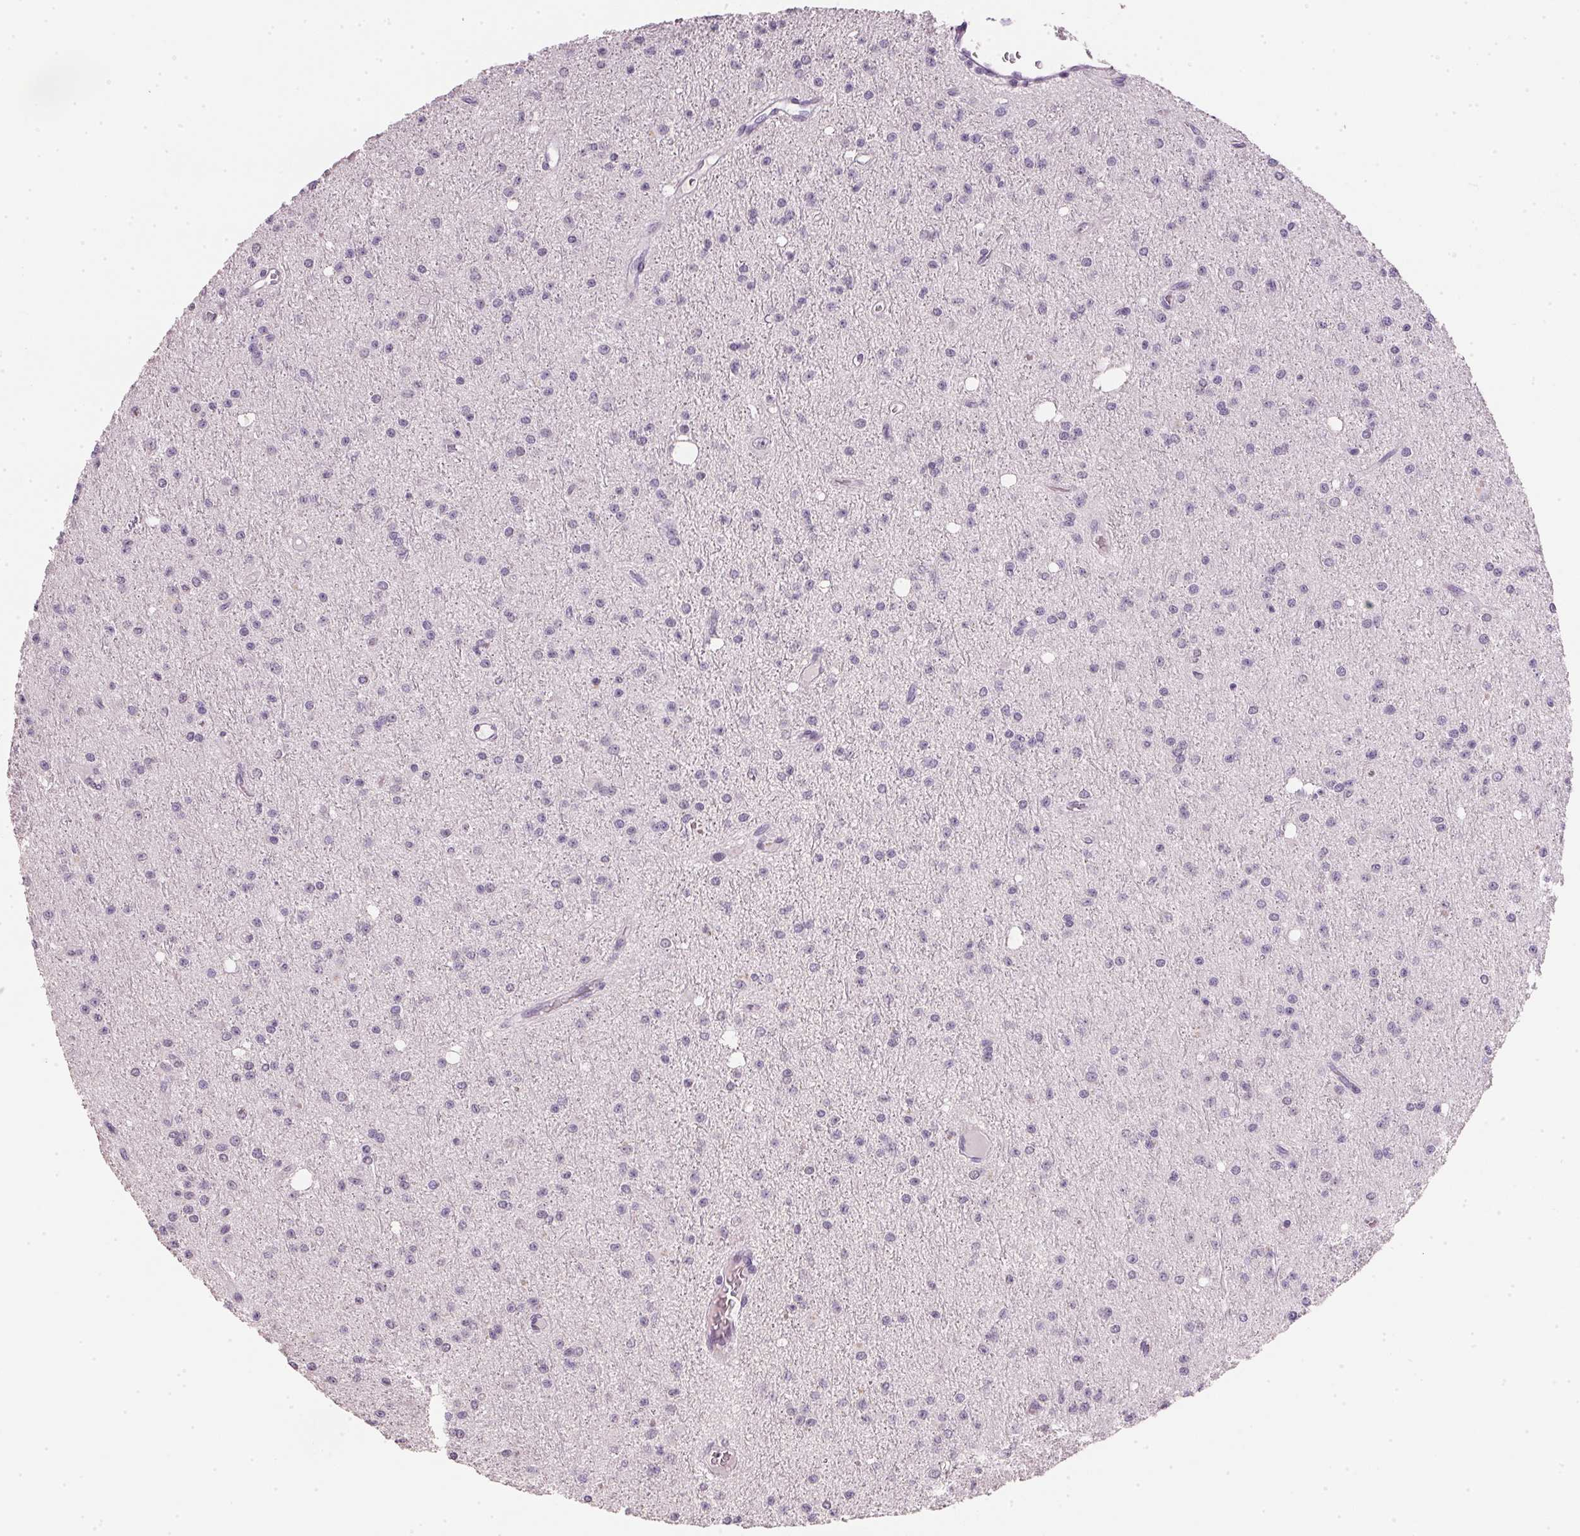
{"staining": {"intensity": "negative", "quantity": "none", "location": "none"}, "tissue": "glioma", "cell_type": "Tumor cells", "image_type": "cancer", "snomed": [{"axis": "morphology", "description": "Glioma, malignant, Low grade"}, {"axis": "topography", "description": "Brain"}], "caption": "A photomicrograph of human malignant glioma (low-grade) is negative for staining in tumor cells. (DAB IHC with hematoxylin counter stain).", "gene": "IGFBP1", "patient": {"sex": "male", "age": 27}}